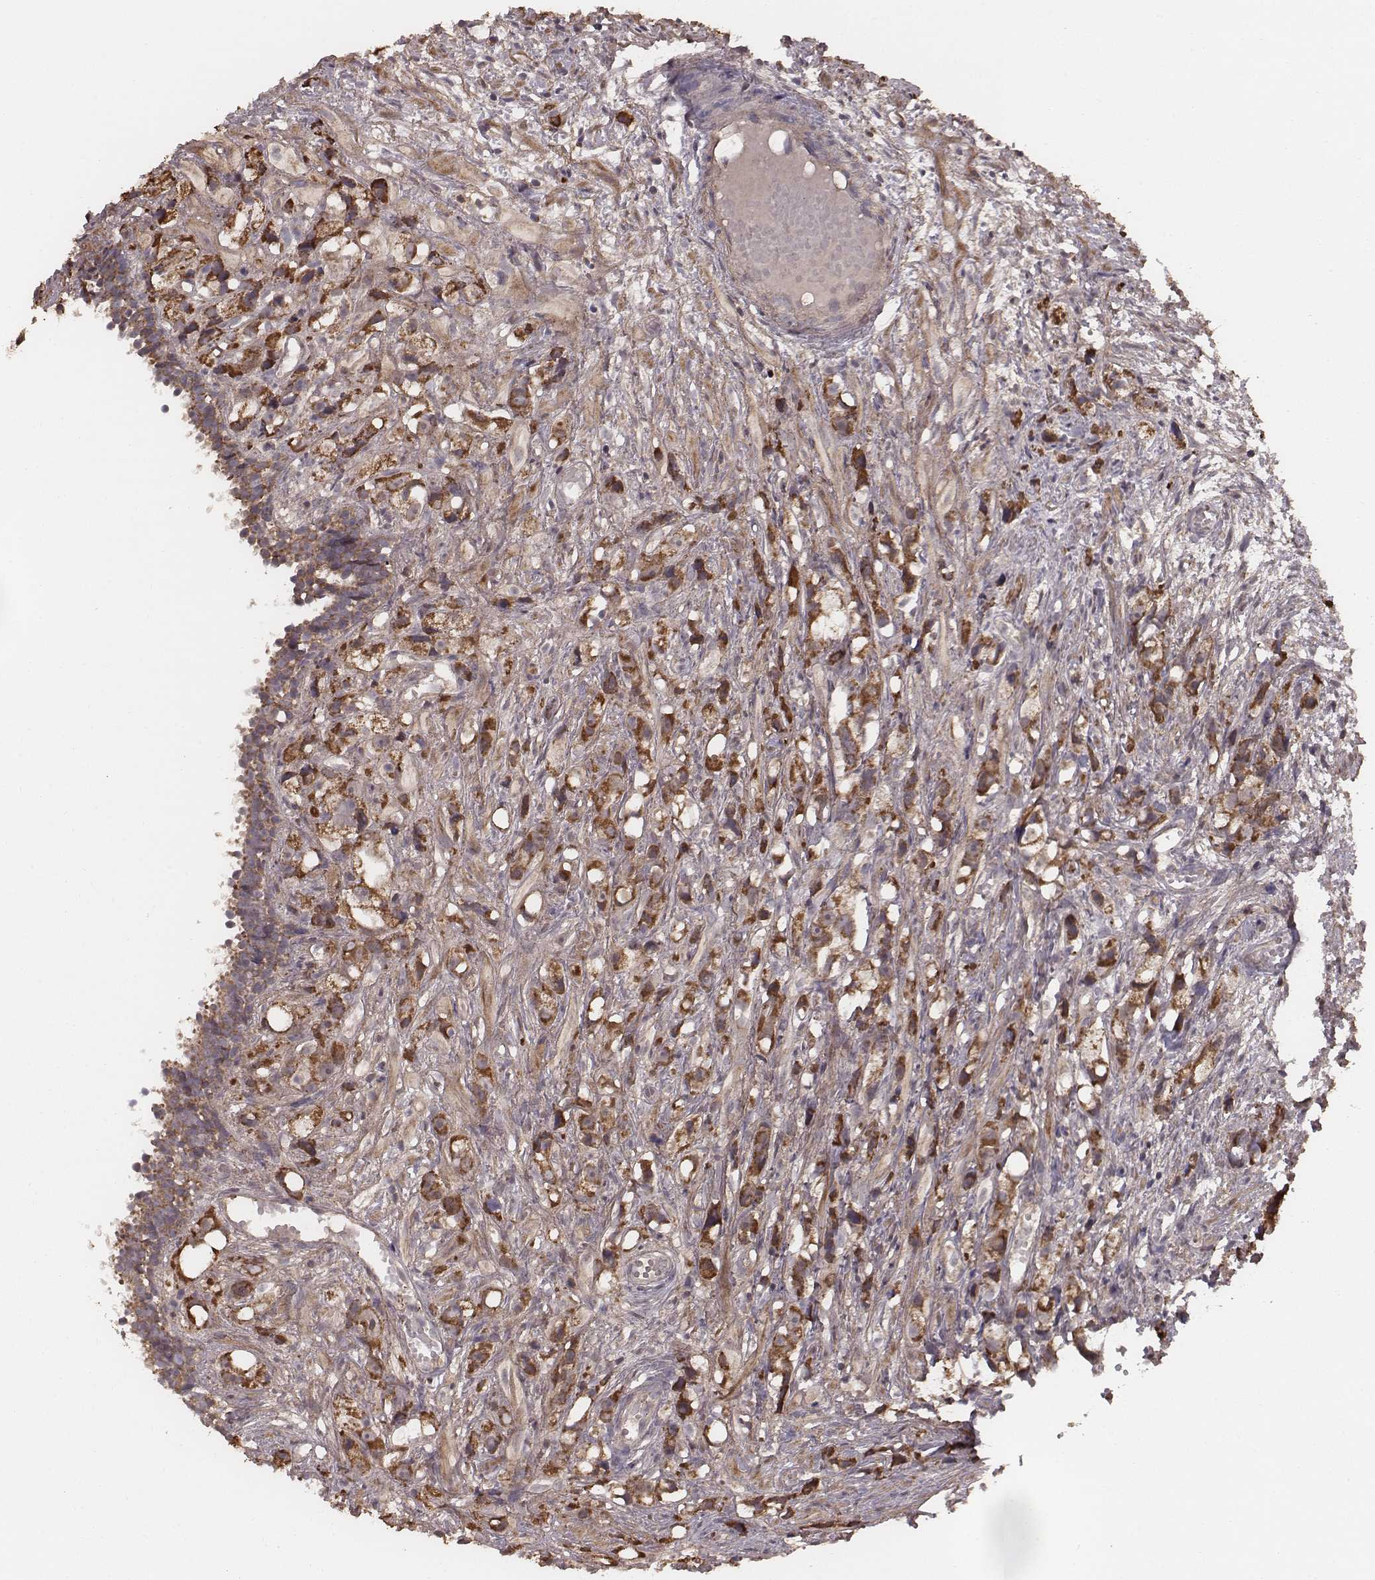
{"staining": {"intensity": "strong", "quantity": ">75%", "location": "cytoplasmic/membranous"}, "tissue": "prostate cancer", "cell_type": "Tumor cells", "image_type": "cancer", "snomed": [{"axis": "morphology", "description": "Adenocarcinoma, High grade"}, {"axis": "topography", "description": "Prostate"}], "caption": "A photomicrograph showing strong cytoplasmic/membranous expression in about >75% of tumor cells in prostate cancer, as visualized by brown immunohistochemical staining.", "gene": "PDCD2L", "patient": {"sex": "male", "age": 75}}